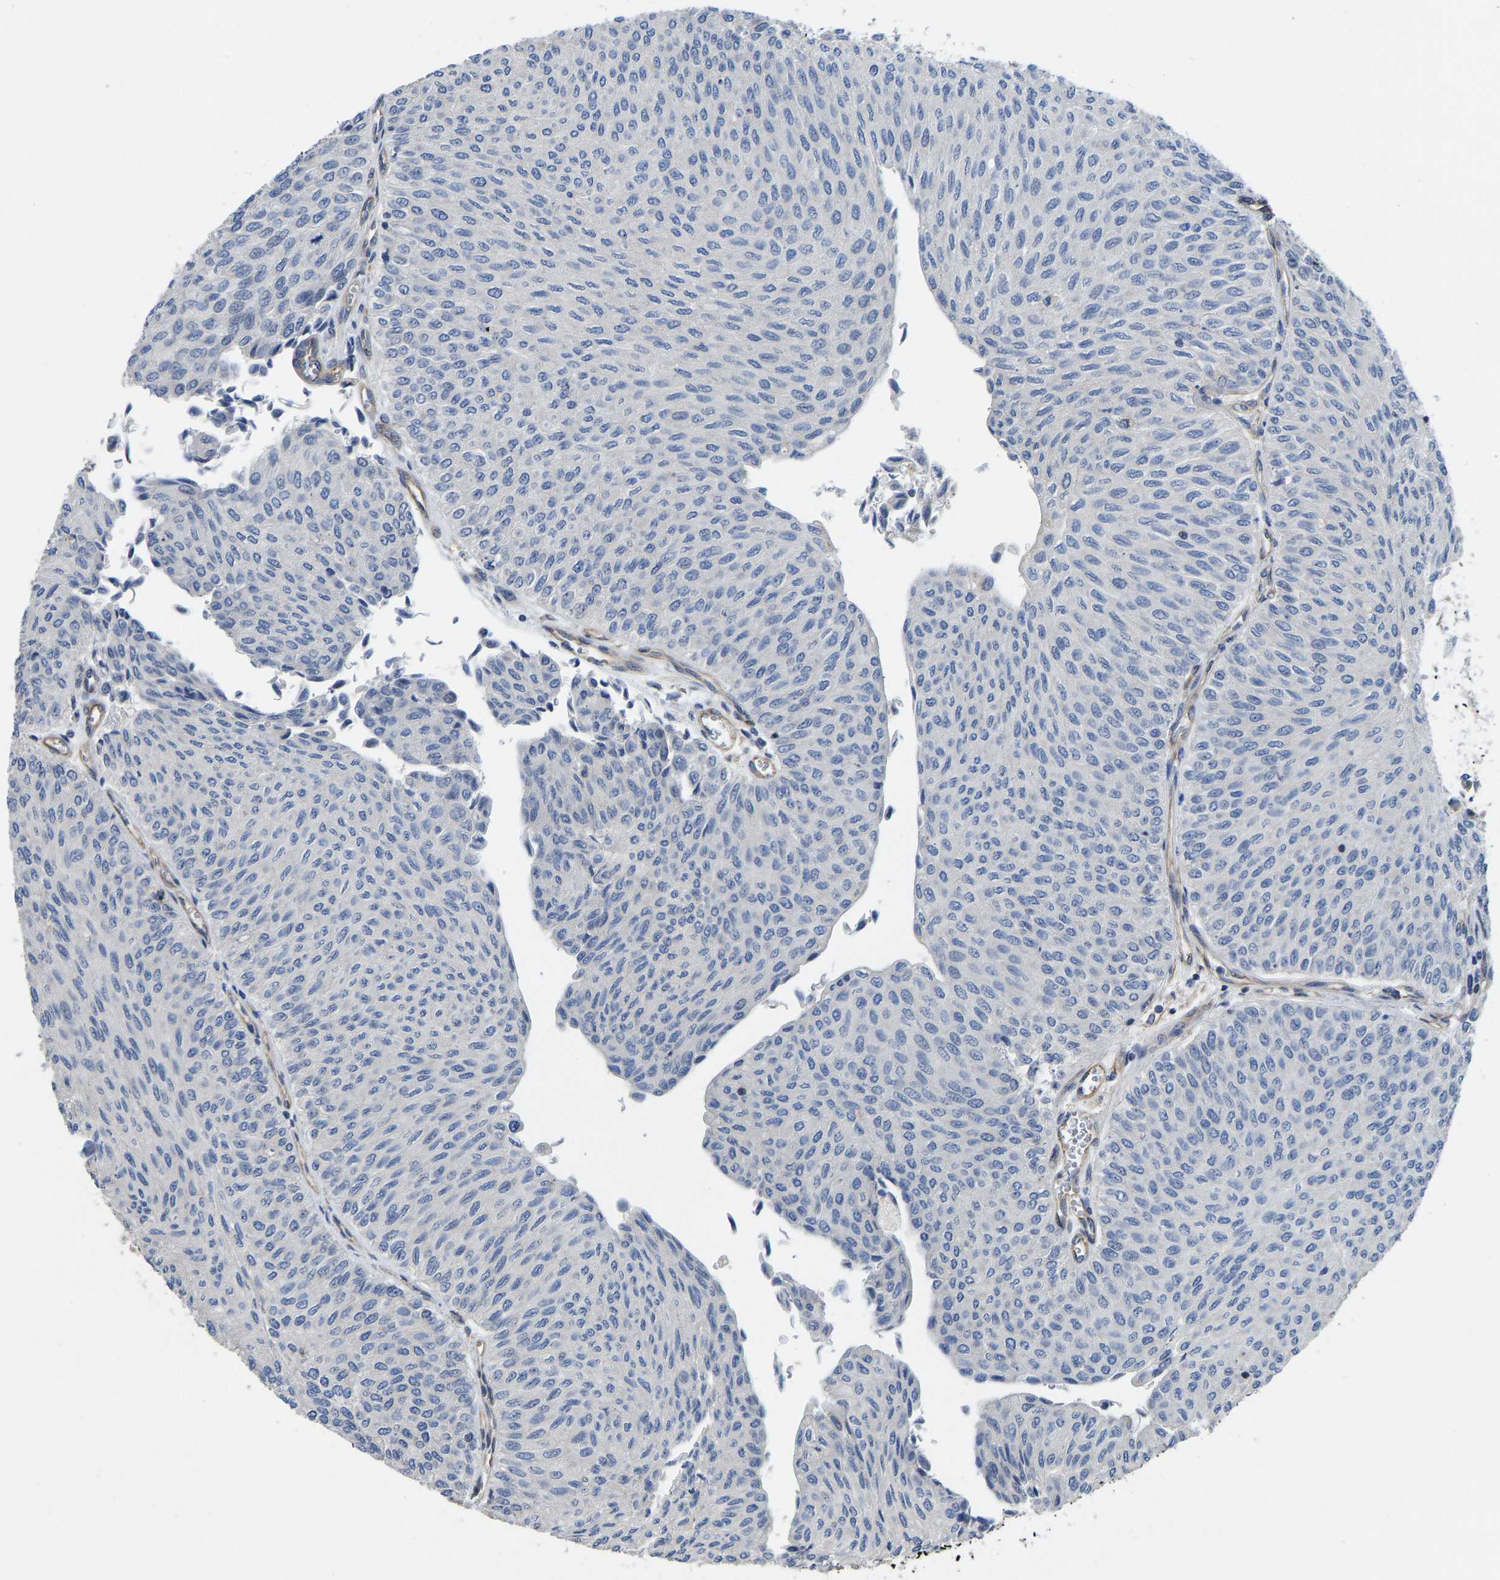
{"staining": {"intensity": "negative", "quantity": "none", "location": "none"}, "tissue": "urothelial cancer", "cell_type": "Tumor cells", "image_type": "cancer", "snomed": [{"axis": "morphology", "description": "Urothelial carcinoma, Low grade"}, {"axis": "topography", "description": "Urinary bladder"}], "caption": "Immunohistochemical staining of urothelial cancer exhibits no significant staining in tumor cells.", "gene": "ELMO2", "patient": {"sex": "male", "age": 78}}